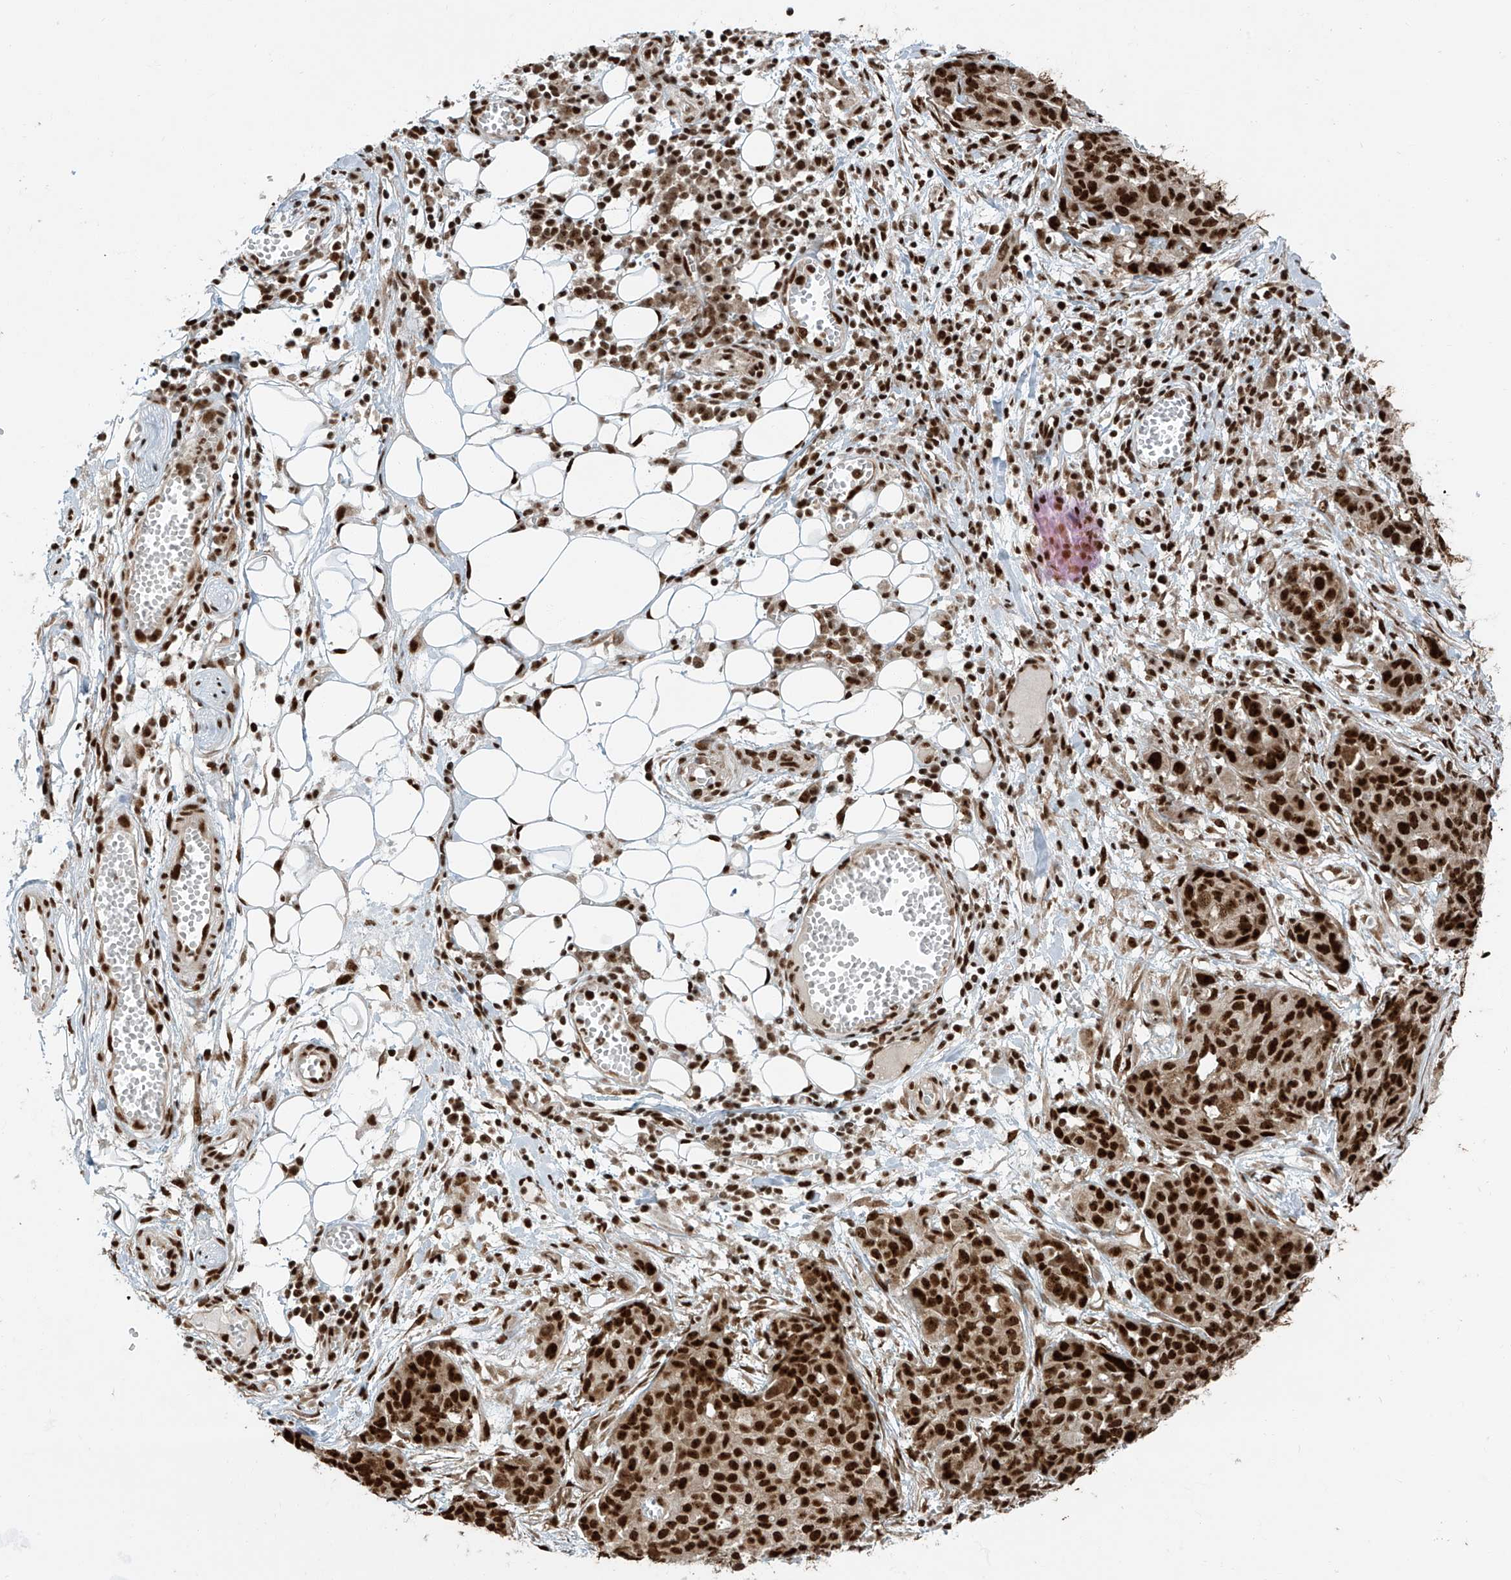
{"staining": {"intensity": "strong", "quantity": ">75%", "location": "nuclear"}, "tissue": "ovarian cancer", "cell_type": "Tumor cells", "image_type": "cancer", "snomed": [{"axis": "morphology", "description": "Cystadenocarcinoma, serous, NOS"}, {"axis": "topography", "description": "Soft tissue"}, {"axis": "topography", "description": "Ovary"}], "caption": "Human ovarian cancer stained for a protein (brown) exhibits strong nuclear positive expression in approximately >75% of tumor cells.", "gene": "FAM193B", "patient": {"sex": "female", "age": 57}}